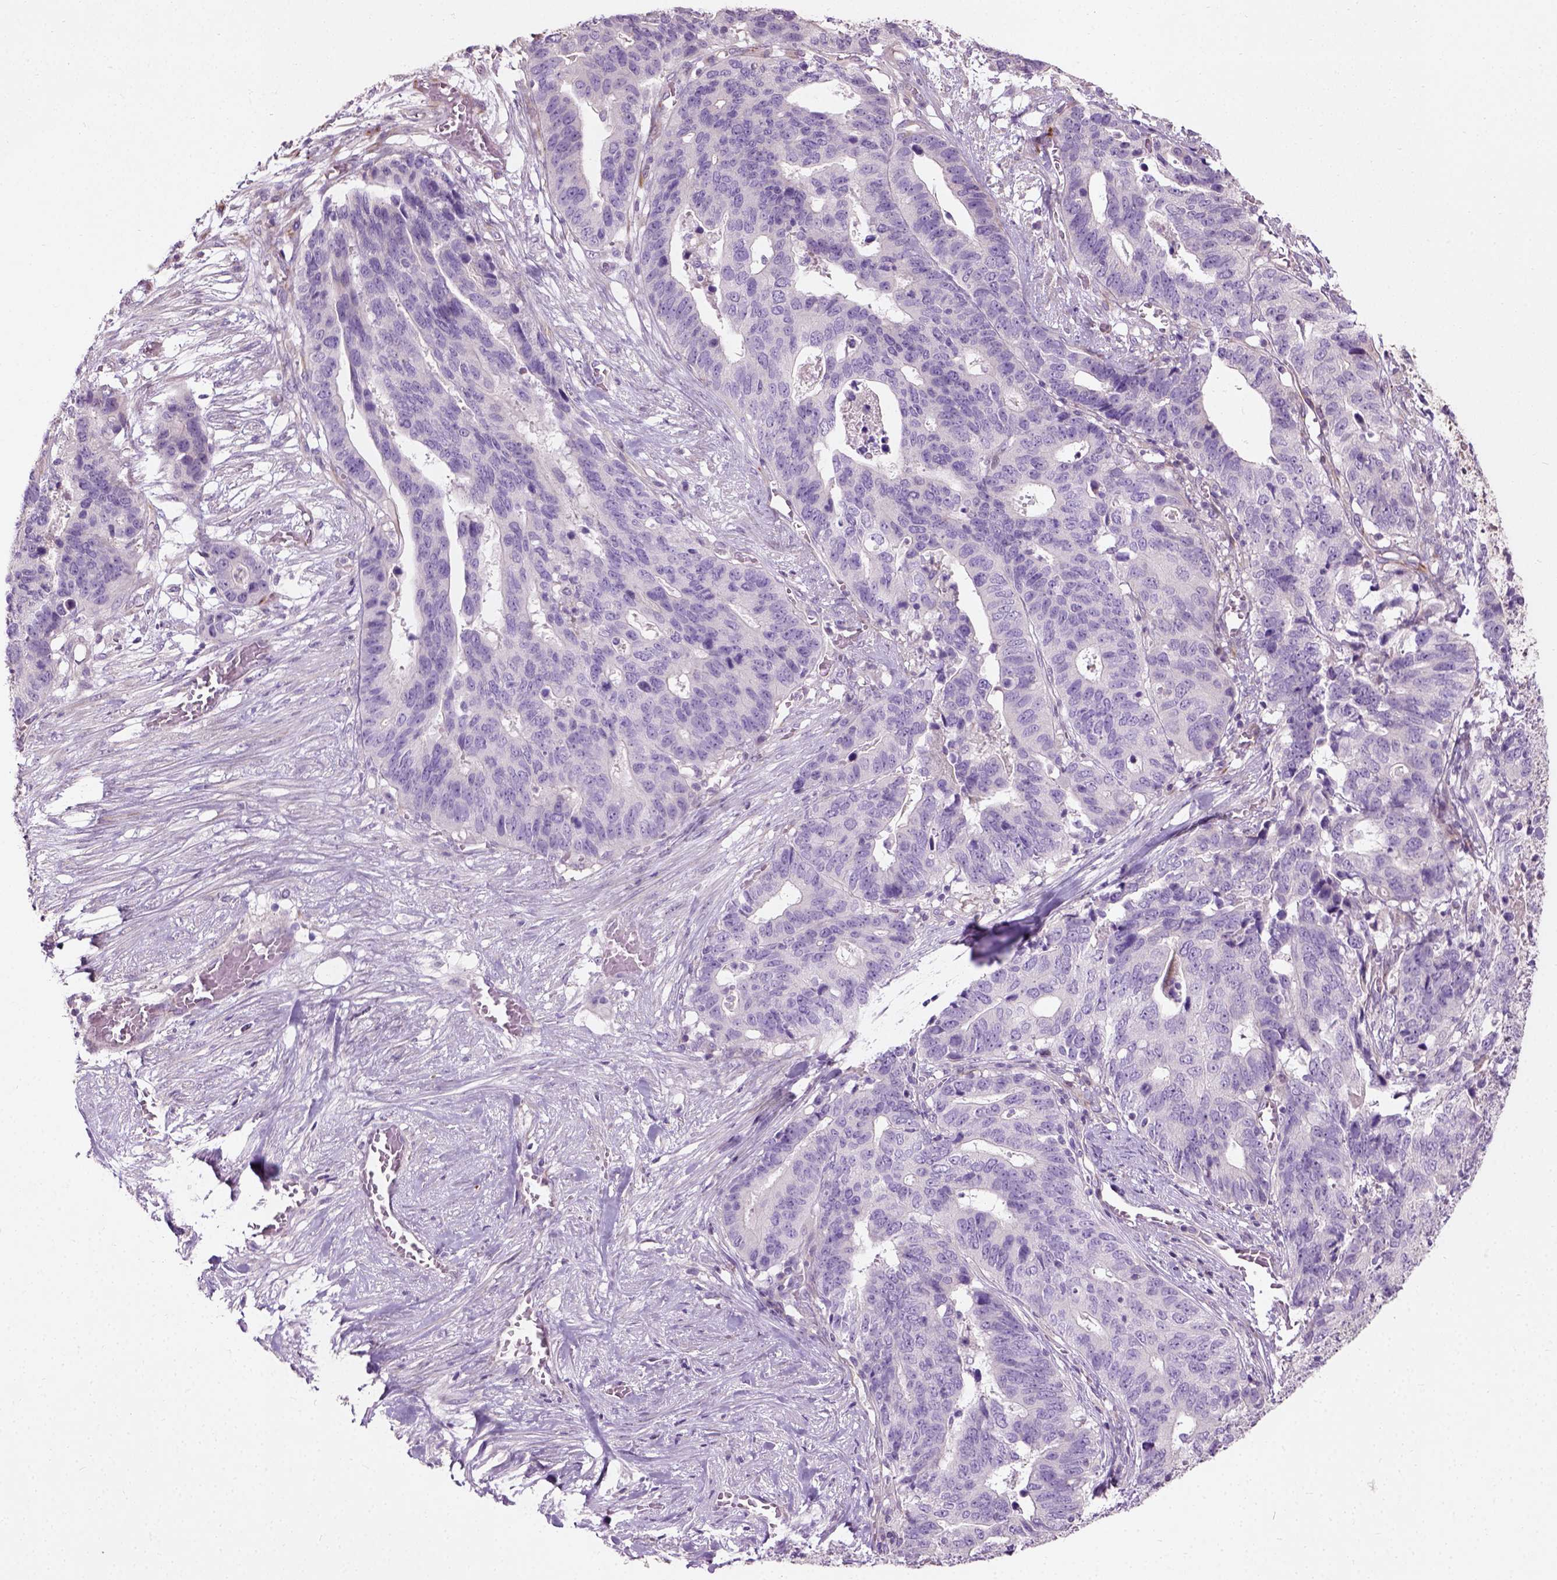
{"staining": {"intensity": "negative", "quantity": "none", "location": "none"}, "tissue": "stomach cancer", "cell_type": "Tumor cells", "image_type": "cancer", "snomed": [{"axis": "morphology", "description": "Adenocarcinoma, NOS"}, {"axis": "topography", "description": "Stomach, upper"}], "caption": "High magnification brightfield microscopy of adenocarcinoma (stomach) stained with DAB (brown) and counterstained with hematoxylin (blue): tumor cells show no significant expression.", "gene": "PKP3", "patient": {"sex": "female", "age": 67}}